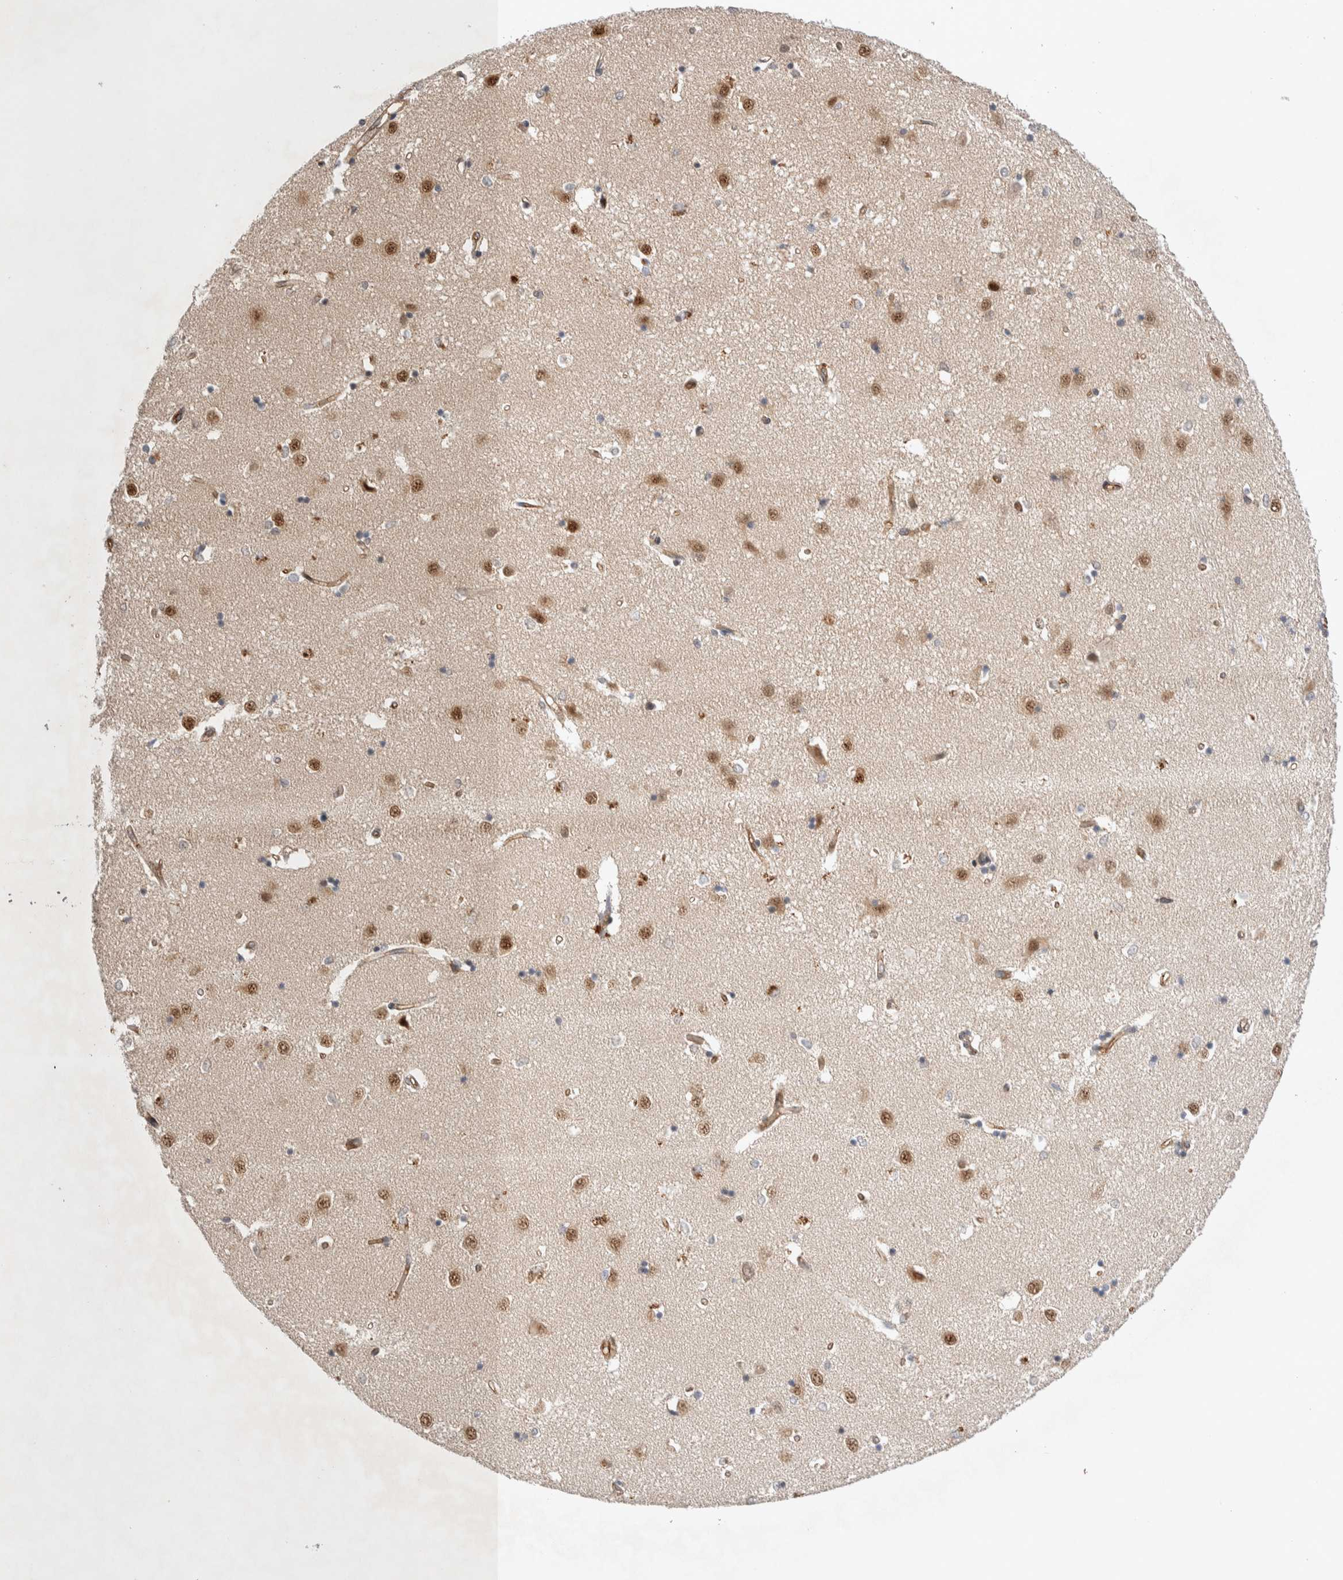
{"staining": {"intensity": "moderate", "quantity": "25%-75%", "location": "cytoplasmic/membranous,nuclear"}, "tissue": "caudate", "cell_type": "Glial cells", "image_type": "normal", "snomed": [{"axis": "morphology", "description": "Normal tissue, NOS"}, {"axis": "topography", "description": "Lateral ventricle wall"}], "caption": "Brown immunohistochemical staining in unremarkable caudate demonstrates moderate cytoplasmic/membranous,nuclear expression in approximately 25%-75% of glial cells.", "gene": "ZNF704", "patient": {"sex": "male", "age": 45}}